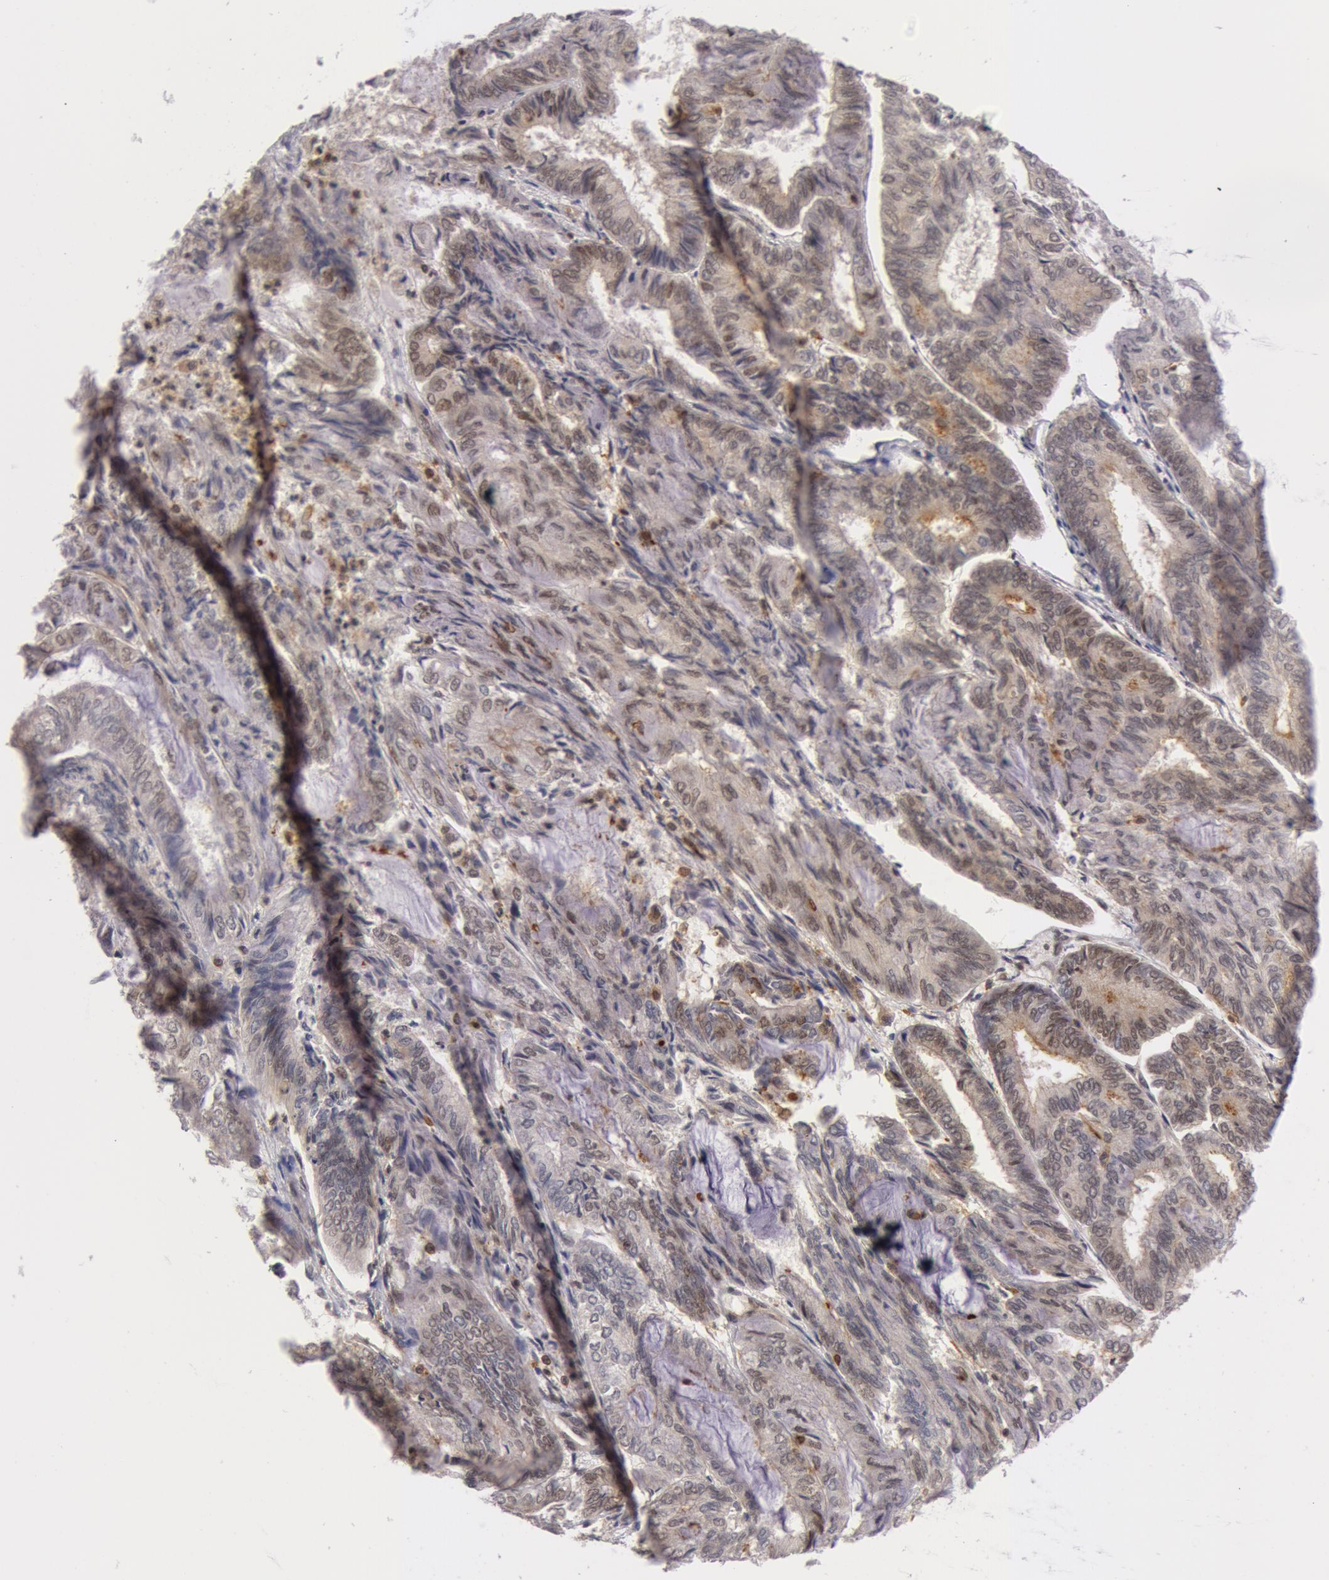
{"staining": {"intensity": "weak", "quantity": "<25%", "location": "nuclear"}, "tissue": "endometrial cancer", "cell_type": "Tumor cells", "image_type": "cancer", "snomed": [{"axis": "morphology", "description": "Adenocarcinoma, NOS"}, {"axis": "topography", "description": "Endometrium"}], "caption": "The immunohistochemistry micrograph has no significant expression in tumor cells of endometrial cancer (adenocarcinoma) tissue.", "gene": "ZNF350", "patient": {"sex": "female", "age": 59}}